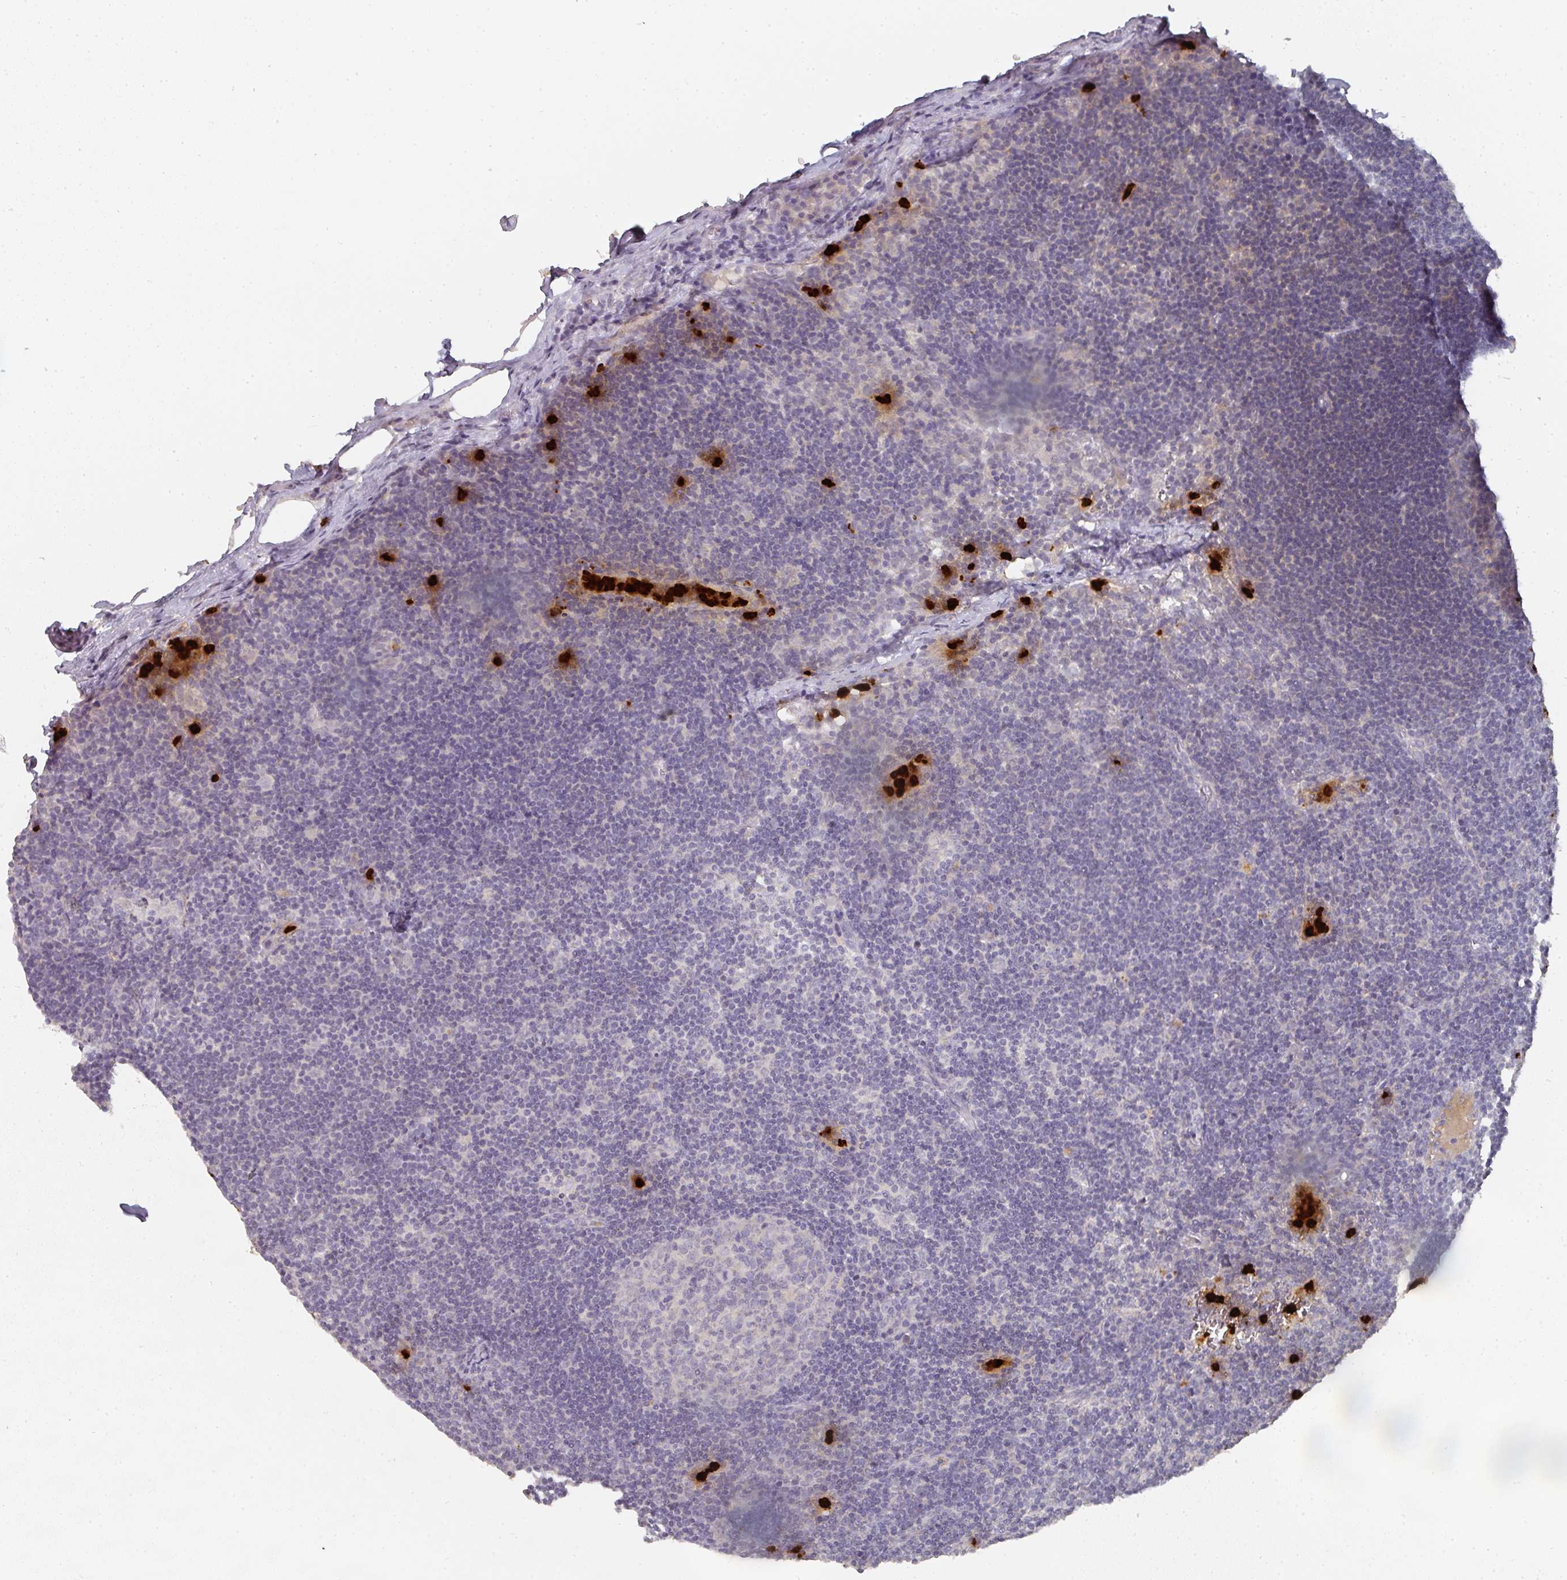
{"staining": {"intensity": "negative", "quantity": "none", "location": "none"}, "tissue": "lymph node", "cell_type": "Germinal center cells", "image_type": "normal", "snomed": [{"axis": "morphology", "description": "Normal tissue, NOS"}, {"axis": "topography", "description": "Lymph node"}], "caption": "Immunohistochemical staining of unremarkable lymph node displays no significant positivity in germinal center cells.", "gene": "CAMP", "patient": {"sex": "female", "age": 29}}